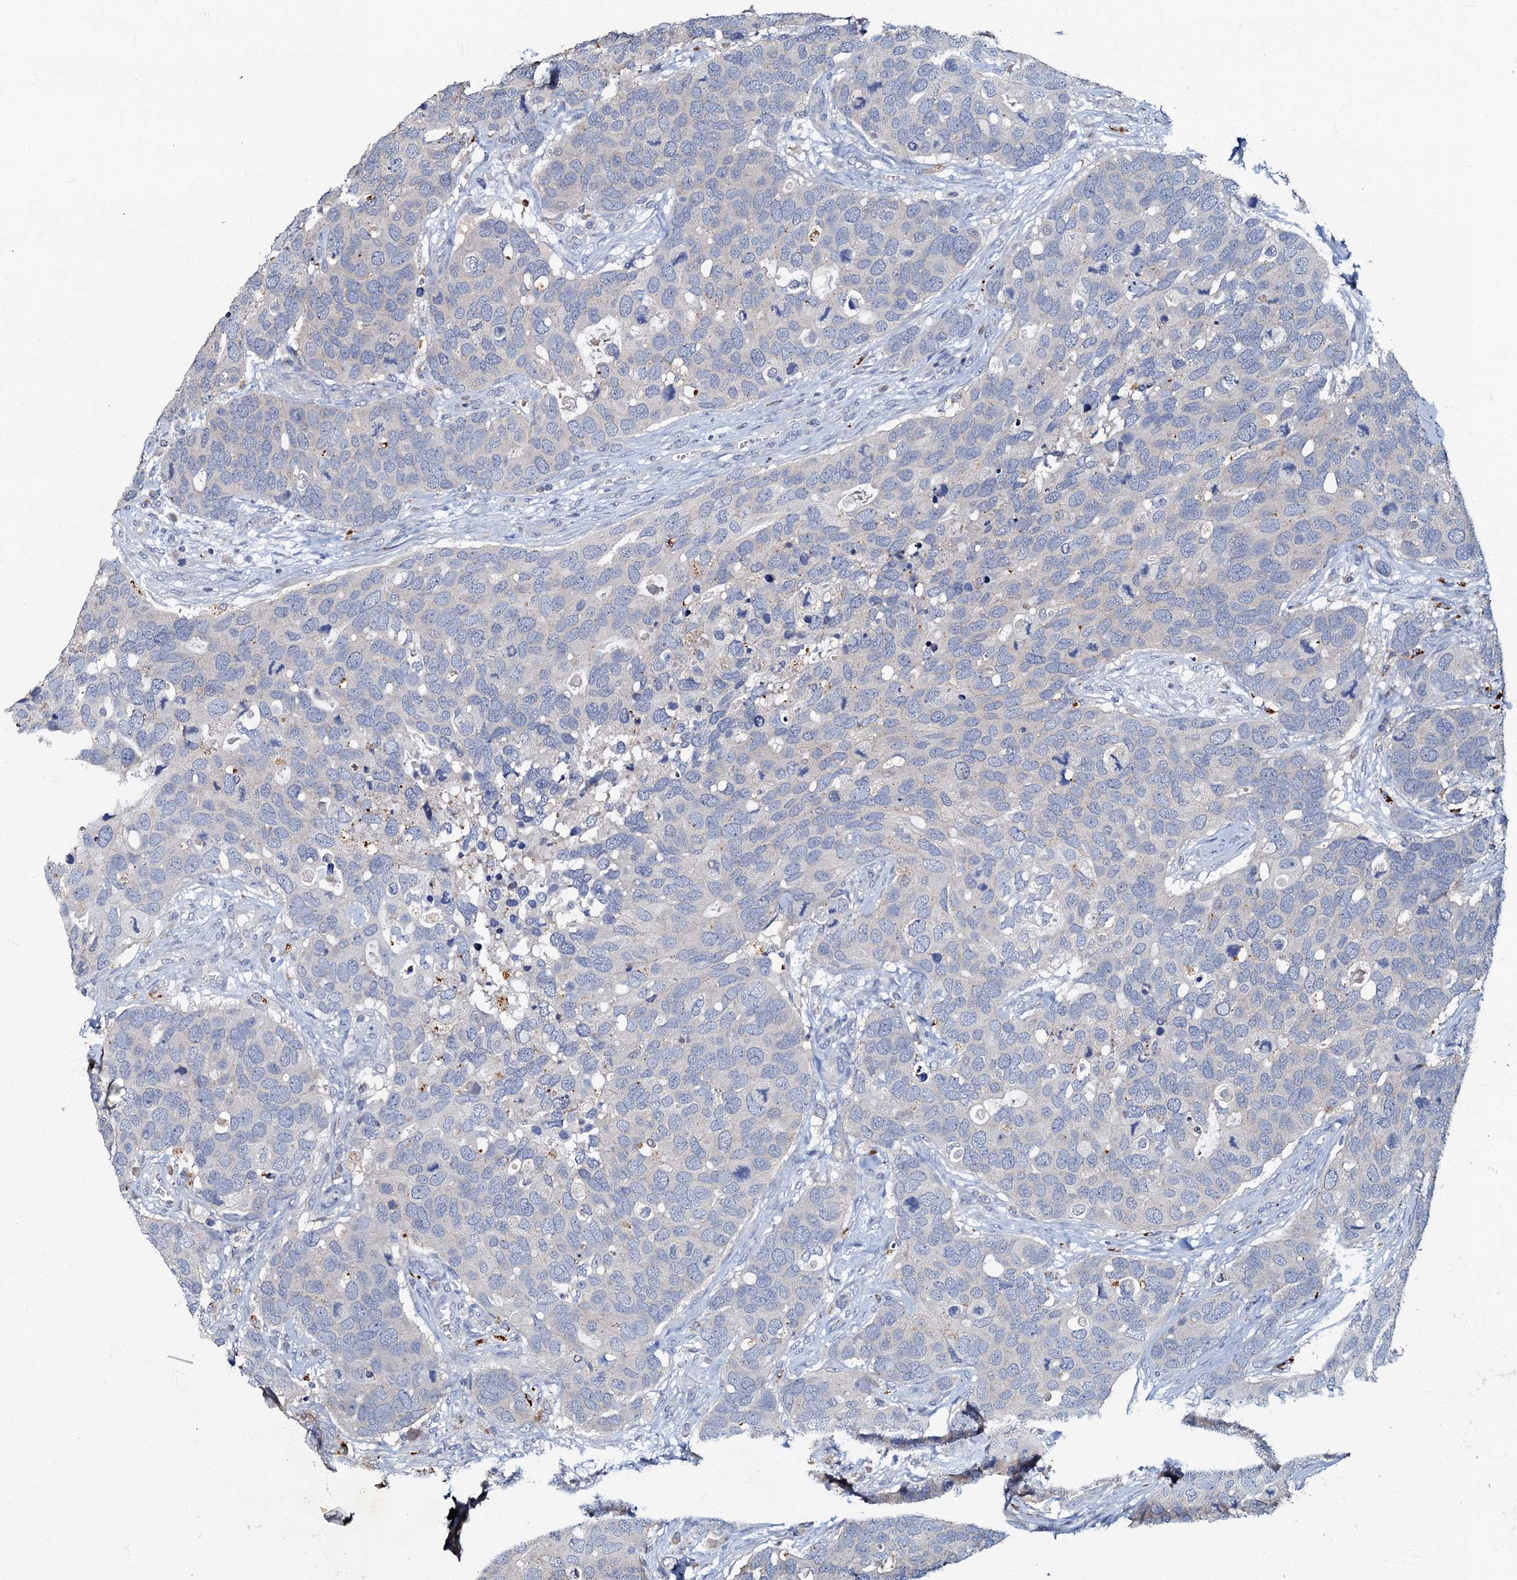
{"staining": {"intensity": "negative", "quantity": "none", "location": "none"}, "tissue": "breast cancer", "cell_type": "Tumor cells", "image_type": "cancer", "snomed": [{"axis": "morphology", "description": "Duct carcinoma"}, {"axis": "topography", "description": "Breast"}], "caption": "There is no significant expression in tumor cells of breast cancer.", "gene": "OLAH", "patient": {"sex": "female", "age": 83}}